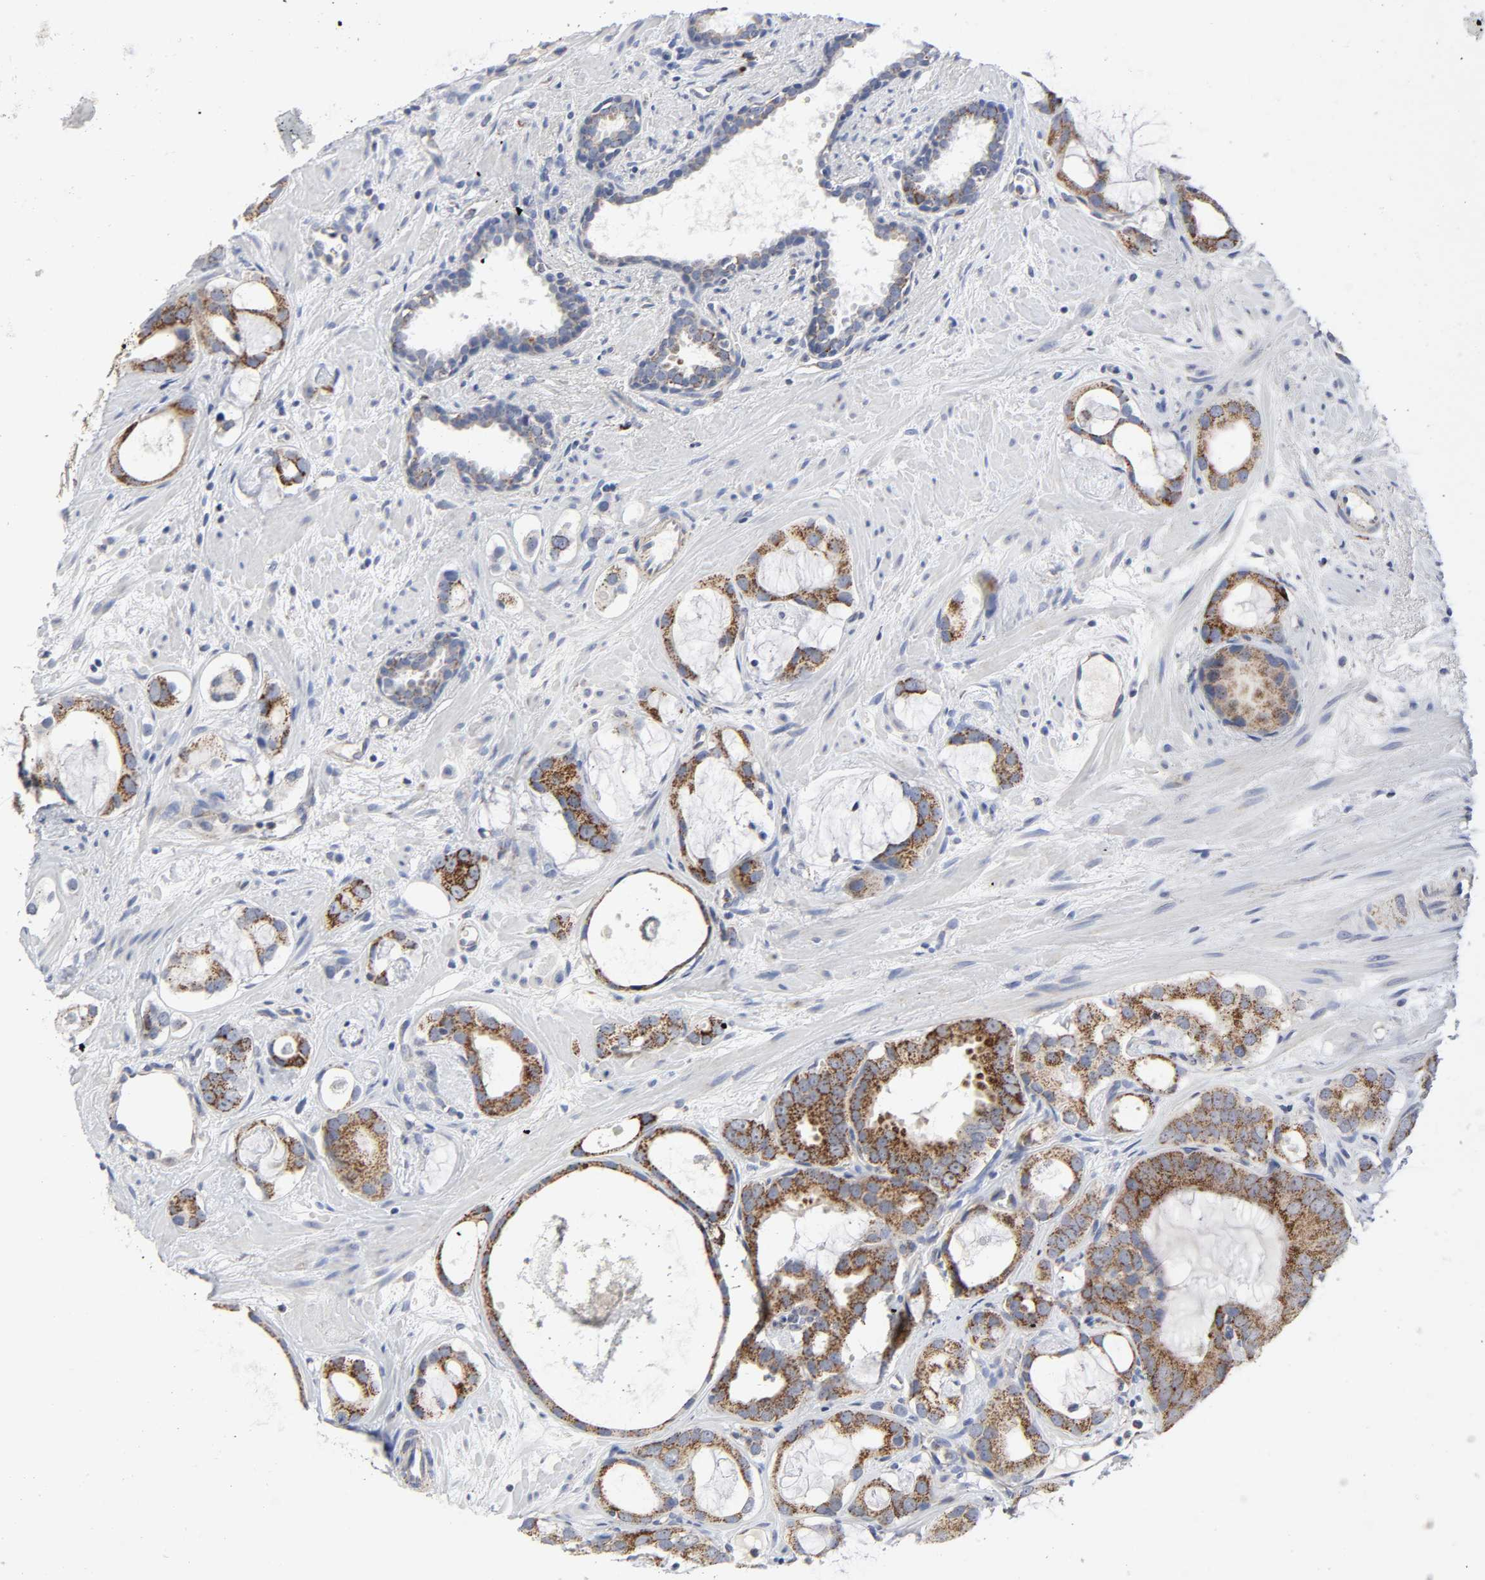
{"staining": {"intensity": "moderate", "quantity": ">75%", "location": "cytoplasmic/membranous"}, "tissue": "prostate cancer", "cell_type": "Tumor cells", "image_type": "cancer", "snomed": [{"axis": "morphology", "description": "Adenocarcinoma, Low grade"}, {"axis": "topography", "description": "Prostate"}], "caption": "DAB immunohistochemical staining of prostate cancer (low-grade adenocarcinoma) exhibits moderate cytoplasmic/membranous protein positivity in about >75% of tumor cells.", "gene": "AOPEP", "patient": {"sex": "male", "age": 57}}